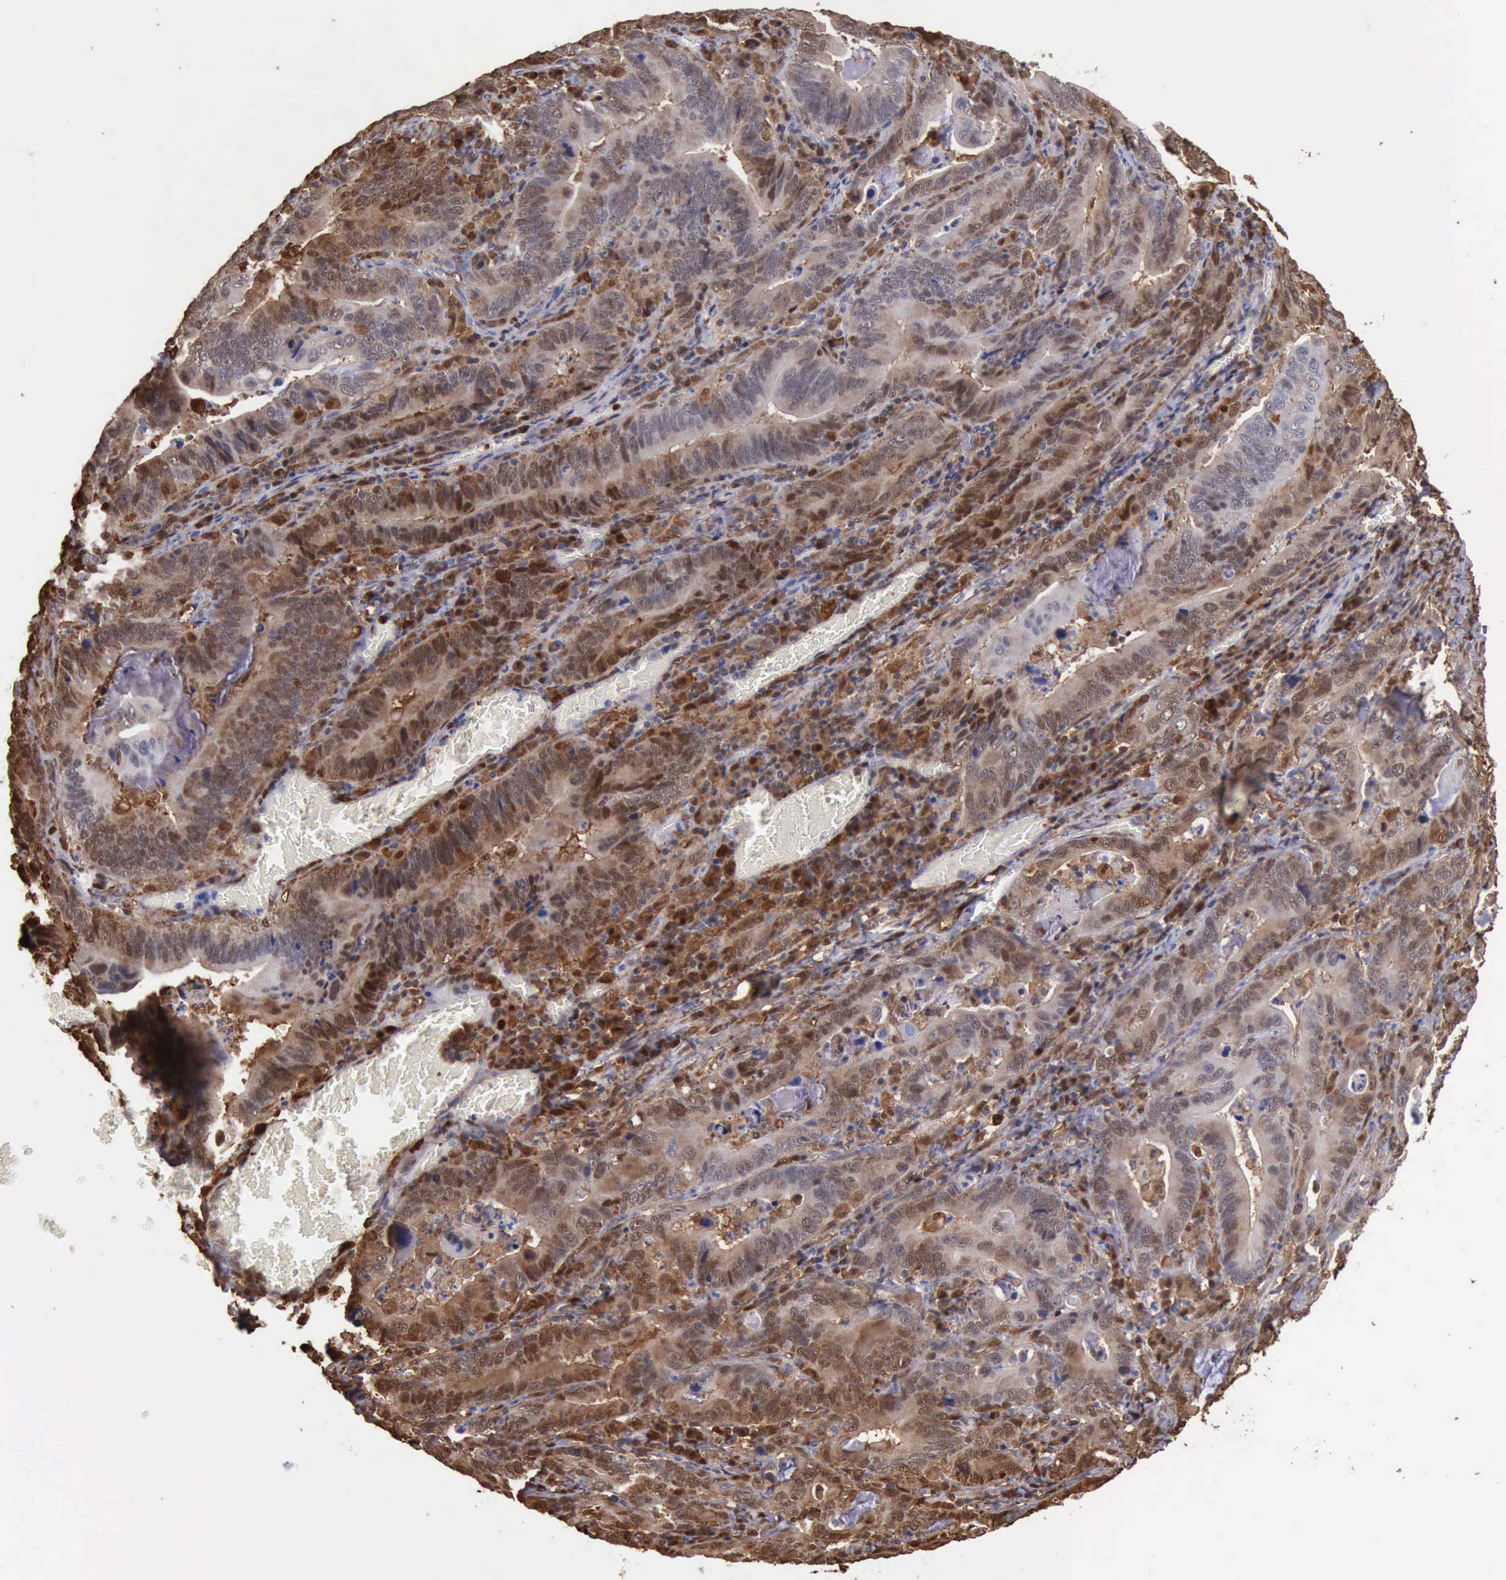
{"staining": {"intensity": "moderate", "quantity": "25%-75%", "location": "cytoplasmic/membranous,nuclear"}, "tissue": "stomach cancer", "cell_type": "Tumor cells", "image_type": "cancer", "snomed": [{"axis": "morphology", "description": "Adenocarcinoma, NOS"}, {"axis": "topography", "description": "Stomach, upper"}], "caption": "Immunohistochemical staining of human adenocarcinoma (stomach) exhibits moderate cytoplasmic/membranous and nuclear protein staining in approximately 25%-75% of tumor cells.", "gene": "STAT1", "patient": {"sex": "male", "age": 63}}